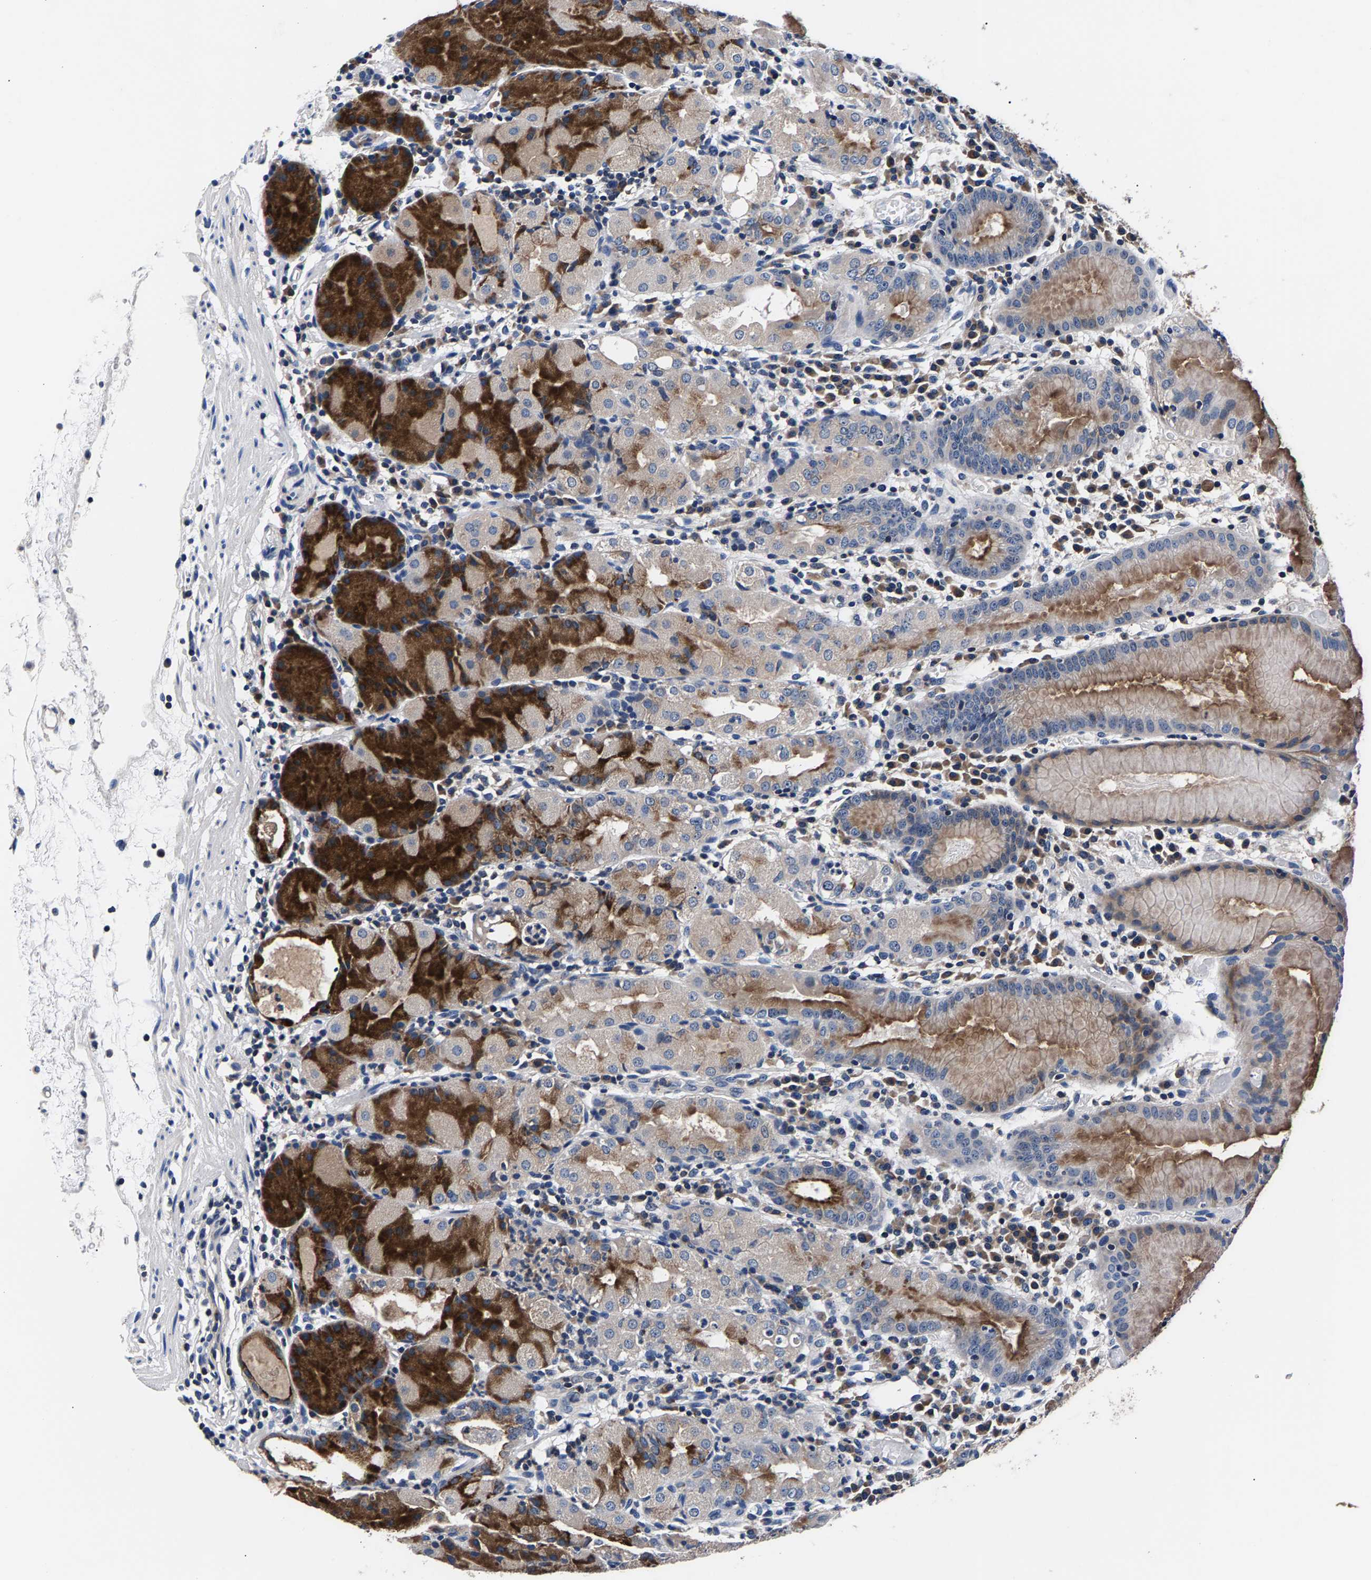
{"staining": {"intensity": "strong", "quantity": "25%-75%", "location": "cytoplasmic/membranous"}, "tissue": "stomach", "cell_type": "Glandular cells", "image_type": "normal", "snomed": [{"axis": "morphology", "description": "Normal tissue, NOS"}, {"axis": "topography", "description": "Stomach"}, {"axis": "topography", "description": "Stomach, lower"}], "caption": "Protein expression analysis of benign human stomach reveals strong cytoplasmic/membranous expression in about 25%-75% of glandular cells.", "gene": "PHF24", "patient": {"sex": "female", "age": 75}}